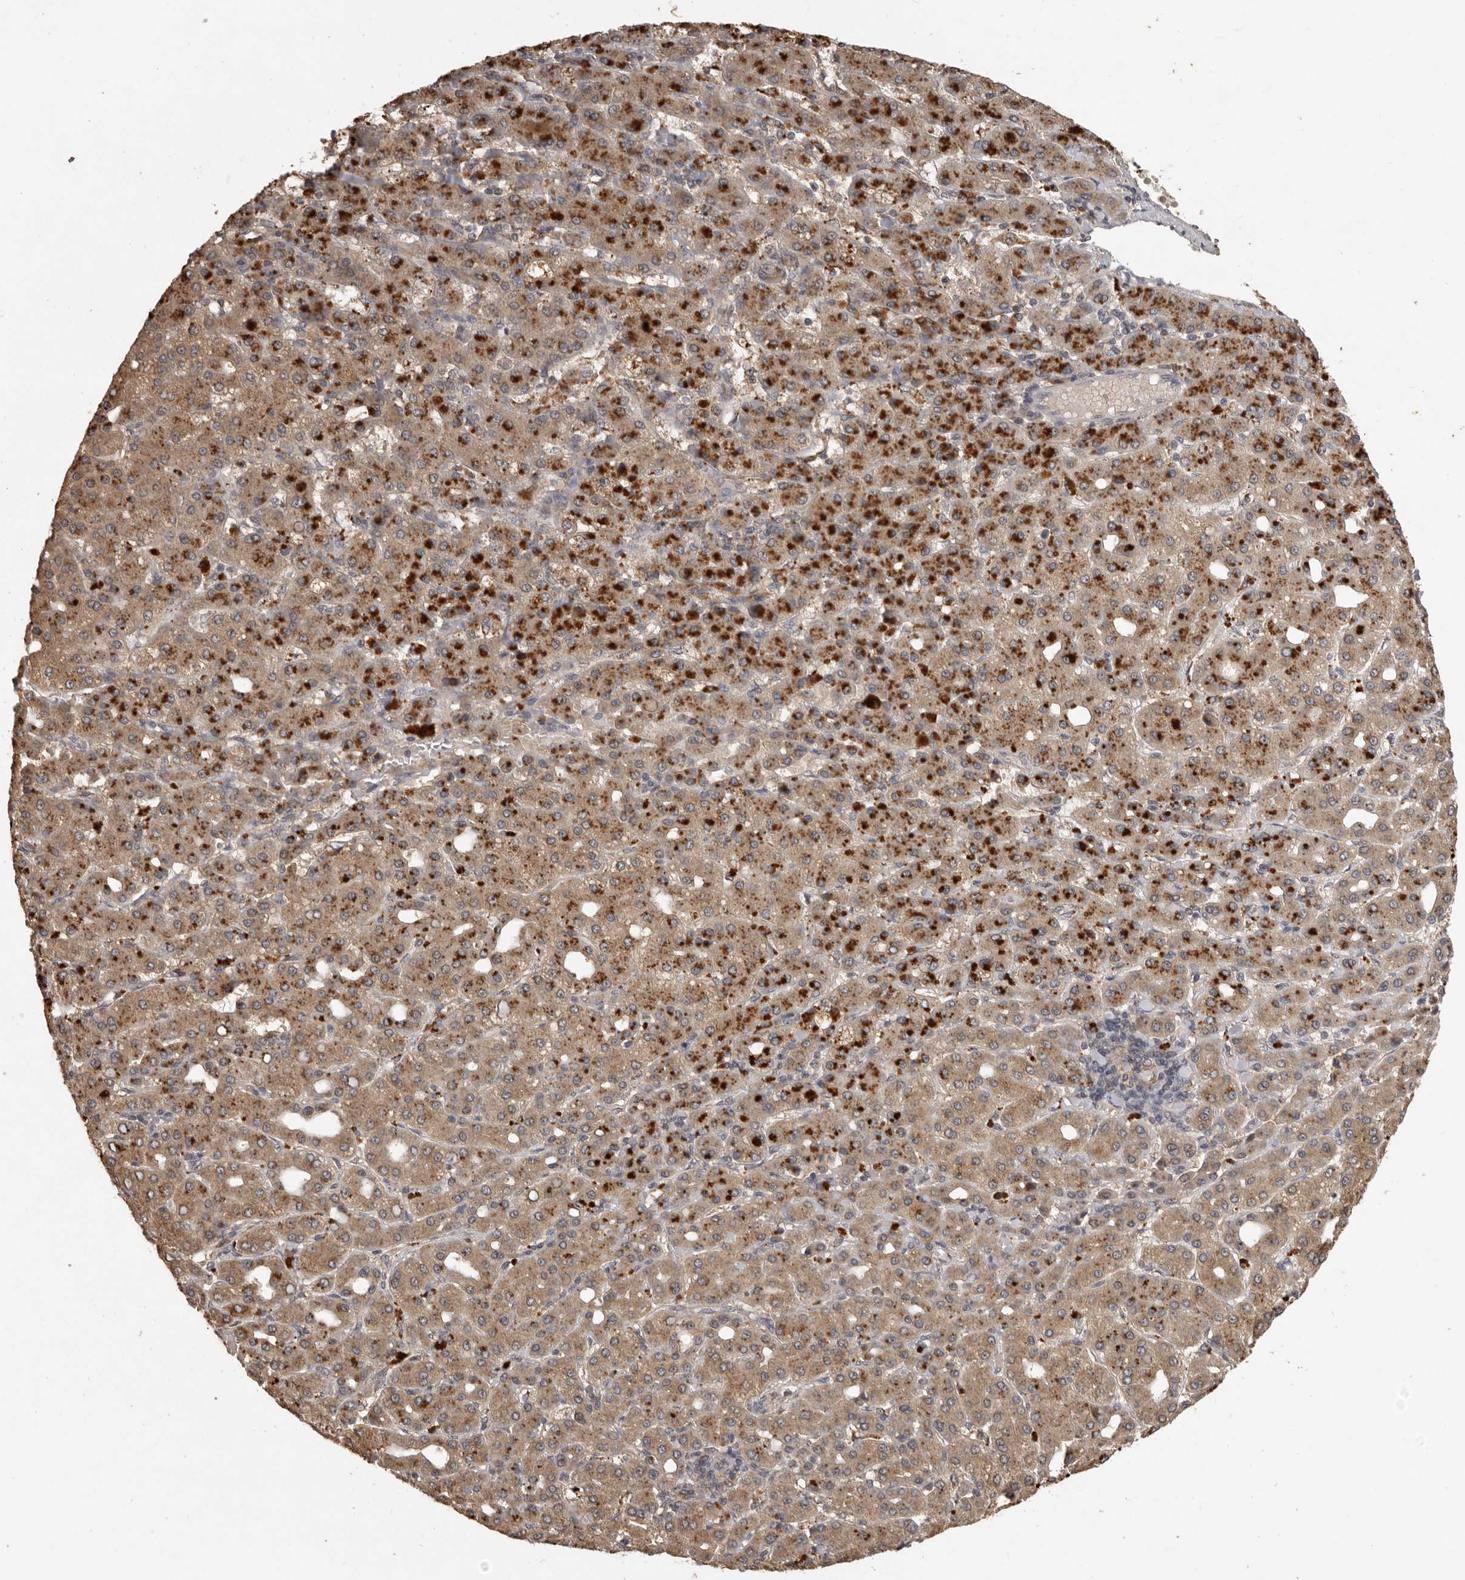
{"staining": {"intensity": "moderate", "quantity": ">75%", "location": "cytoplasmic/membranous"}, "tissue": "liver cancer", "cell_type": "Tumor cells", "image_type": "cancer", "snomed": [{"axis": "morphology", "description": "Carcinoma, Hepatocellular, NOS"}, {"axis": "topography", "description": "Liver"}], "caption": "A micrograph of liver cancer (hepatocellular carcinoma) stained for a protein exhibits moderate cytoplasmic/membranous brown staining in tumor cells. The staining is performed using DAB brown chromogen to label protein expression. The nuclei are counter-stained blue using hematoxylin.", "gene": "ADAMTS4", "patient": {"sex": "male", "age": 65}}